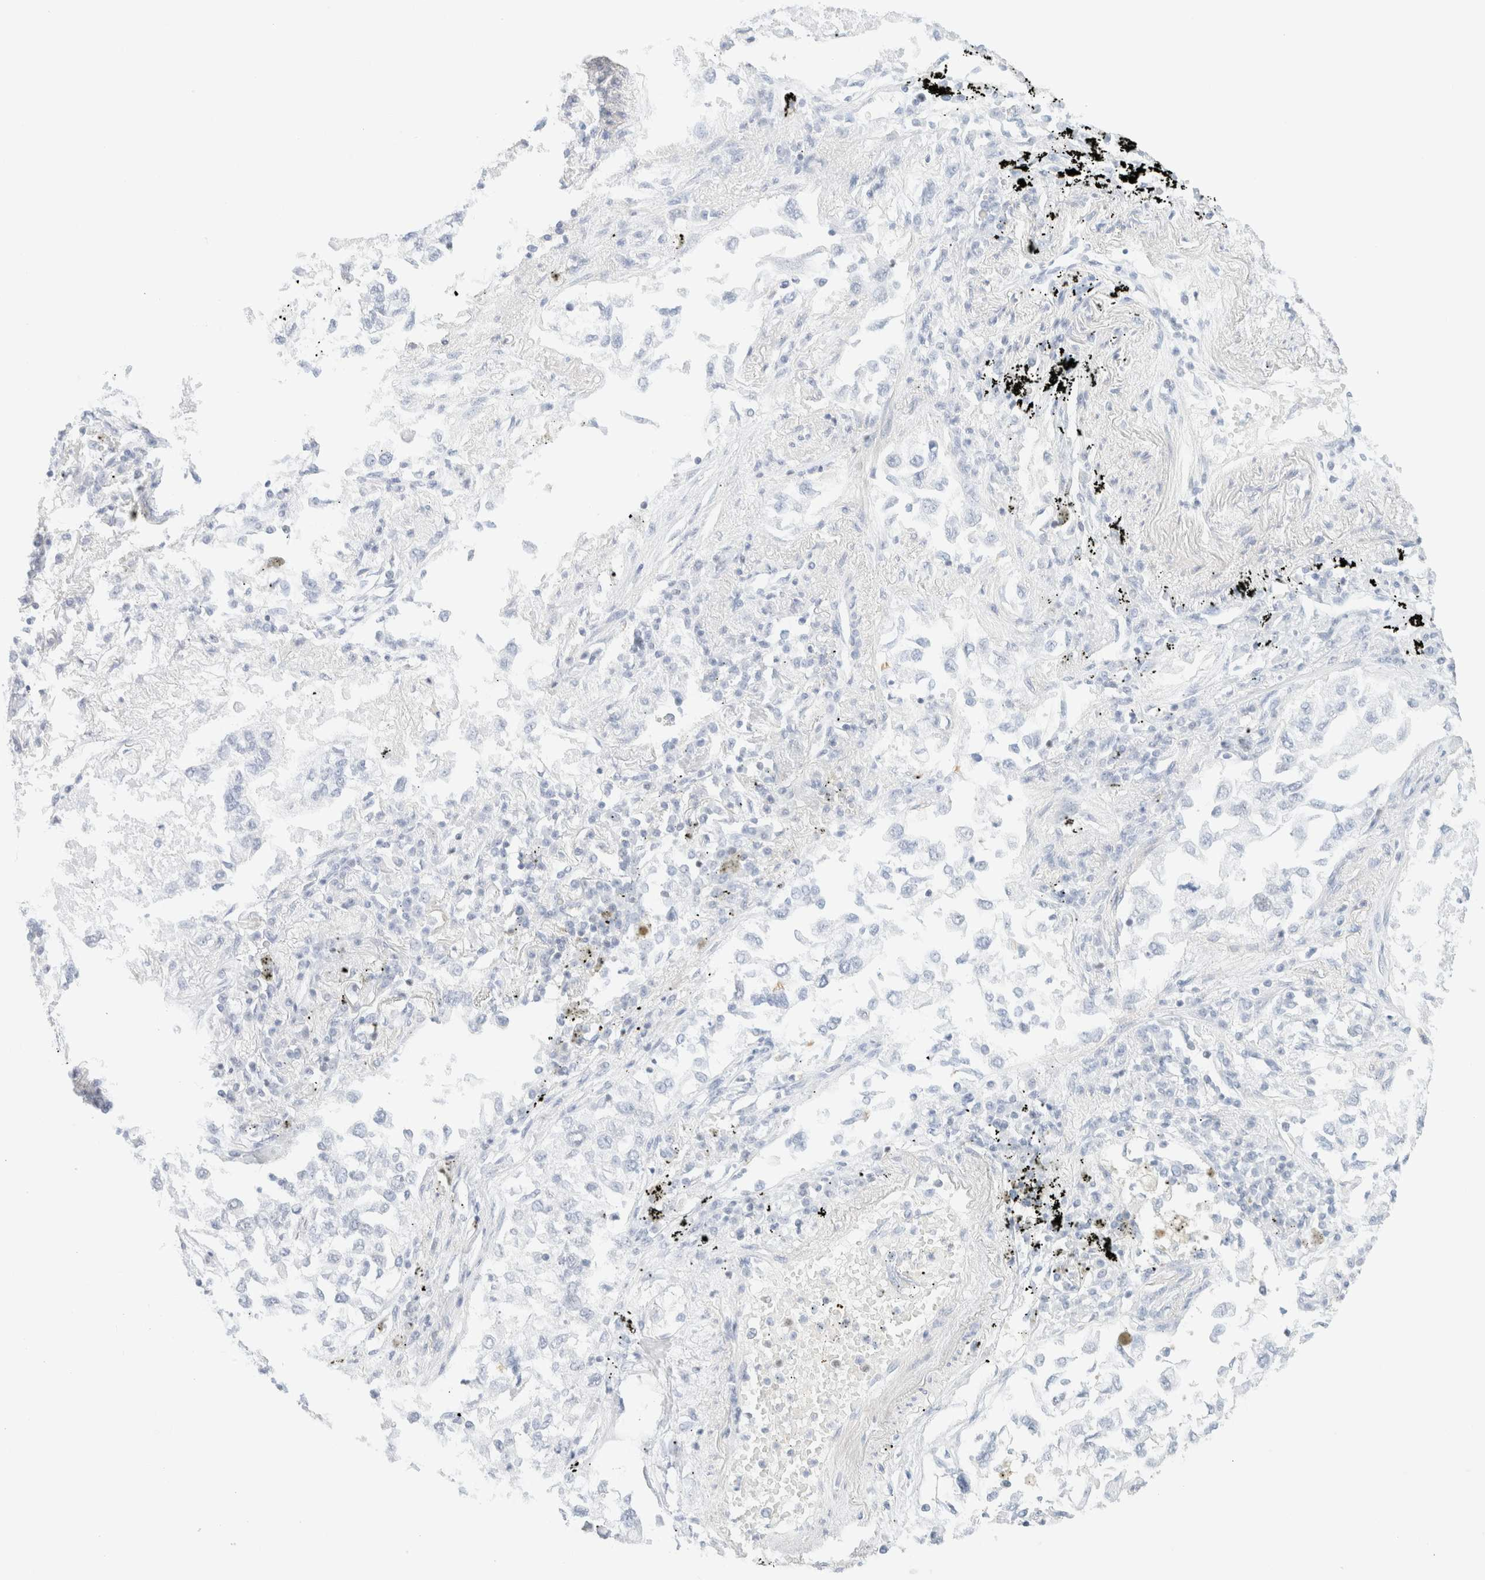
{"staining": {"intensity": "negative", "quantity": "none", "location": "none"}, "tissue": "lung cancer", "cell_type": "Tumor cells", "image_type": "cancer", "snomed": [{"axis": "morphology", "description": "Inflammation, NOS"}, {"axis": "morphology", "description": "Adenocarcinoma, NOS"}, {"axis": "topography", "description": "Lung"}], "caption": "Immunohistochemistry (IHC) histopathology image of neoplastic tissue: human lung cancer stained with DAB reveals no significant protein expression in tumor cells.", "gene": "IKZF3", "patient": {"sex": "male", "age": 63}}